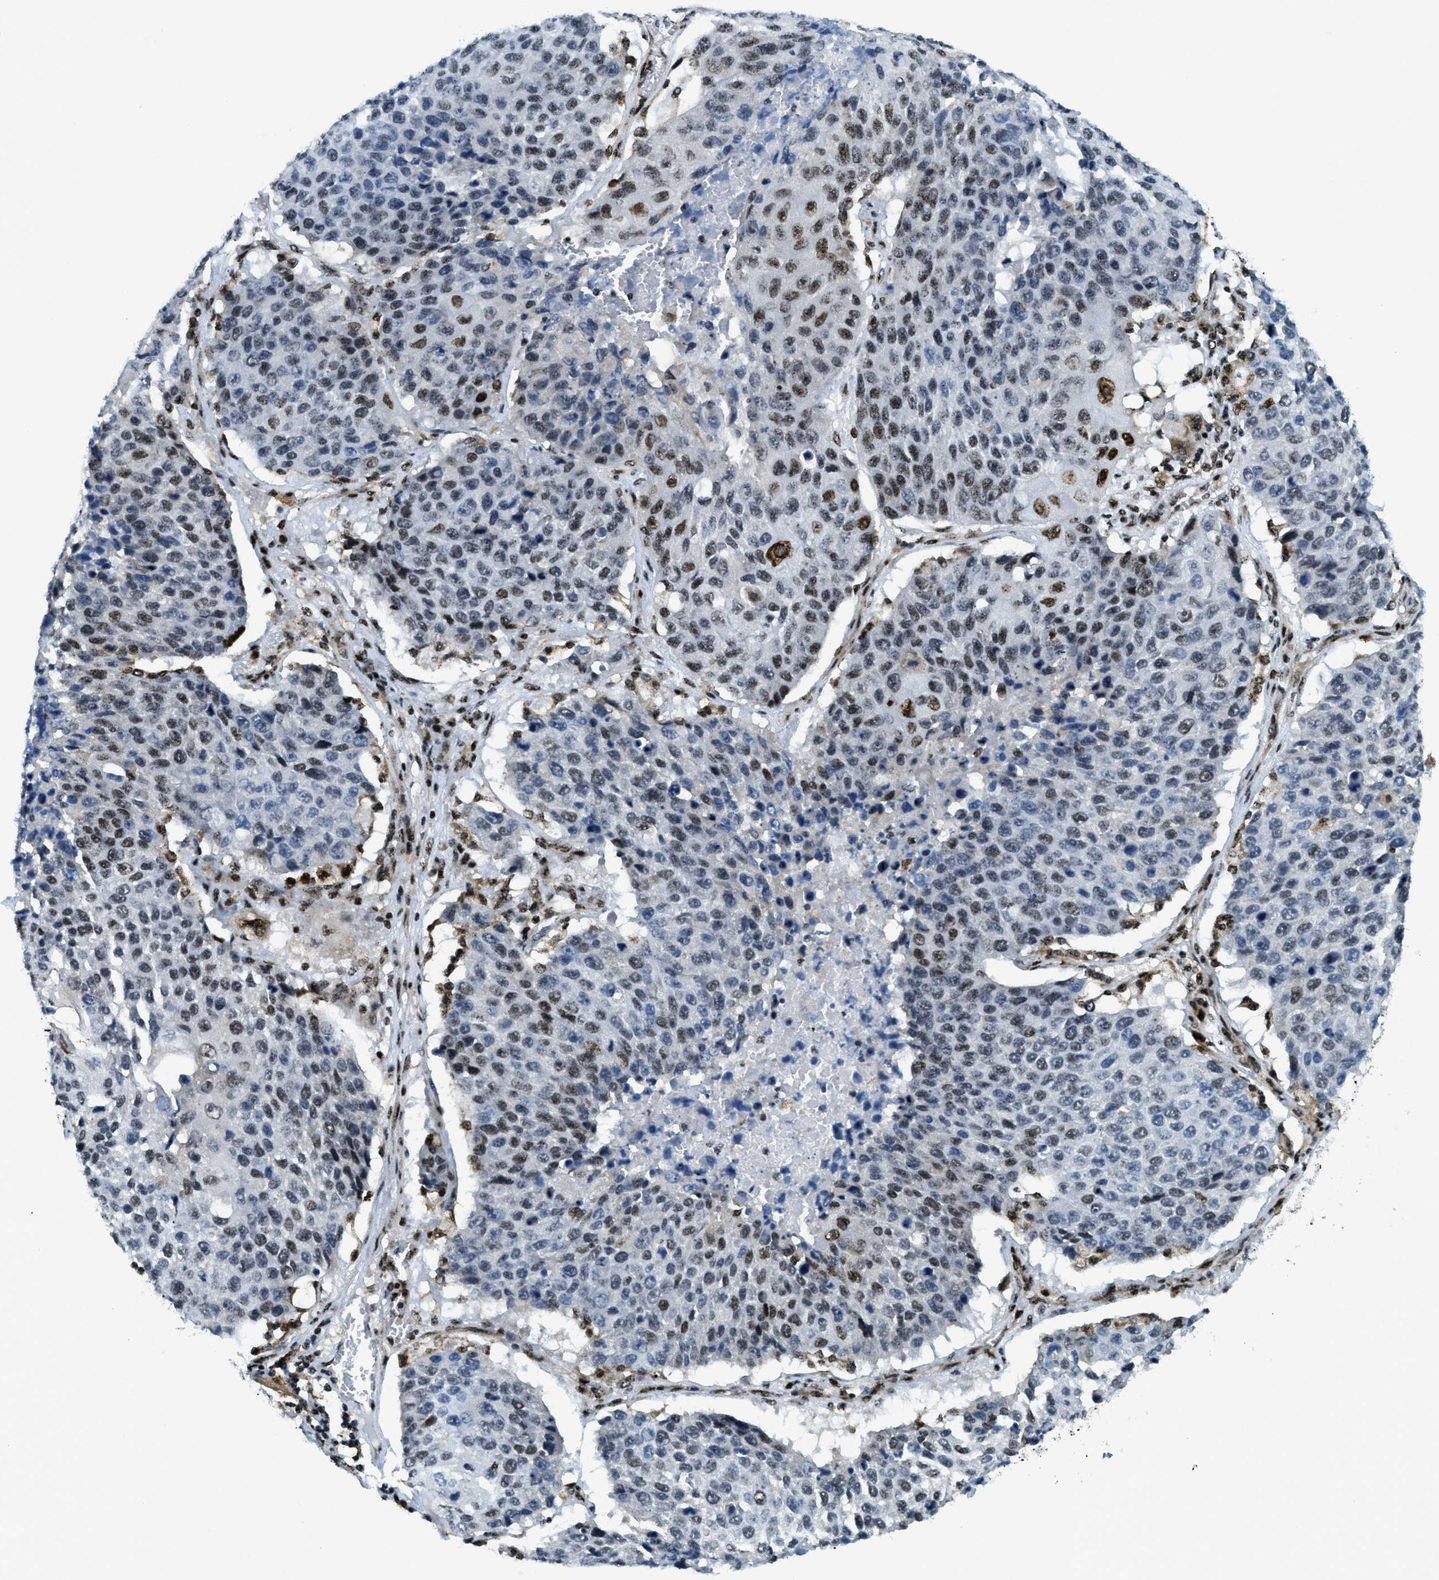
{"staining": {"intensity": "strong", "quantity": "<25%", "location": "nuclear"}, "tissue": "lung cancer", "cell_type": "Tumor cells", "image_type": "cancer", "snomed": [{"axis": "morphology", "description": "Squamous cell carcinoma, NOS"}, {"axis": "topography", "description": "Lung"}], "caption": "Tumor cells exhibit medium levels of strong nuclear staining in about <25% of cells in lung cancer (squamous cell carcinoma).", "gene": "SP100", "patient": {"sex": "male", "age": 61}}